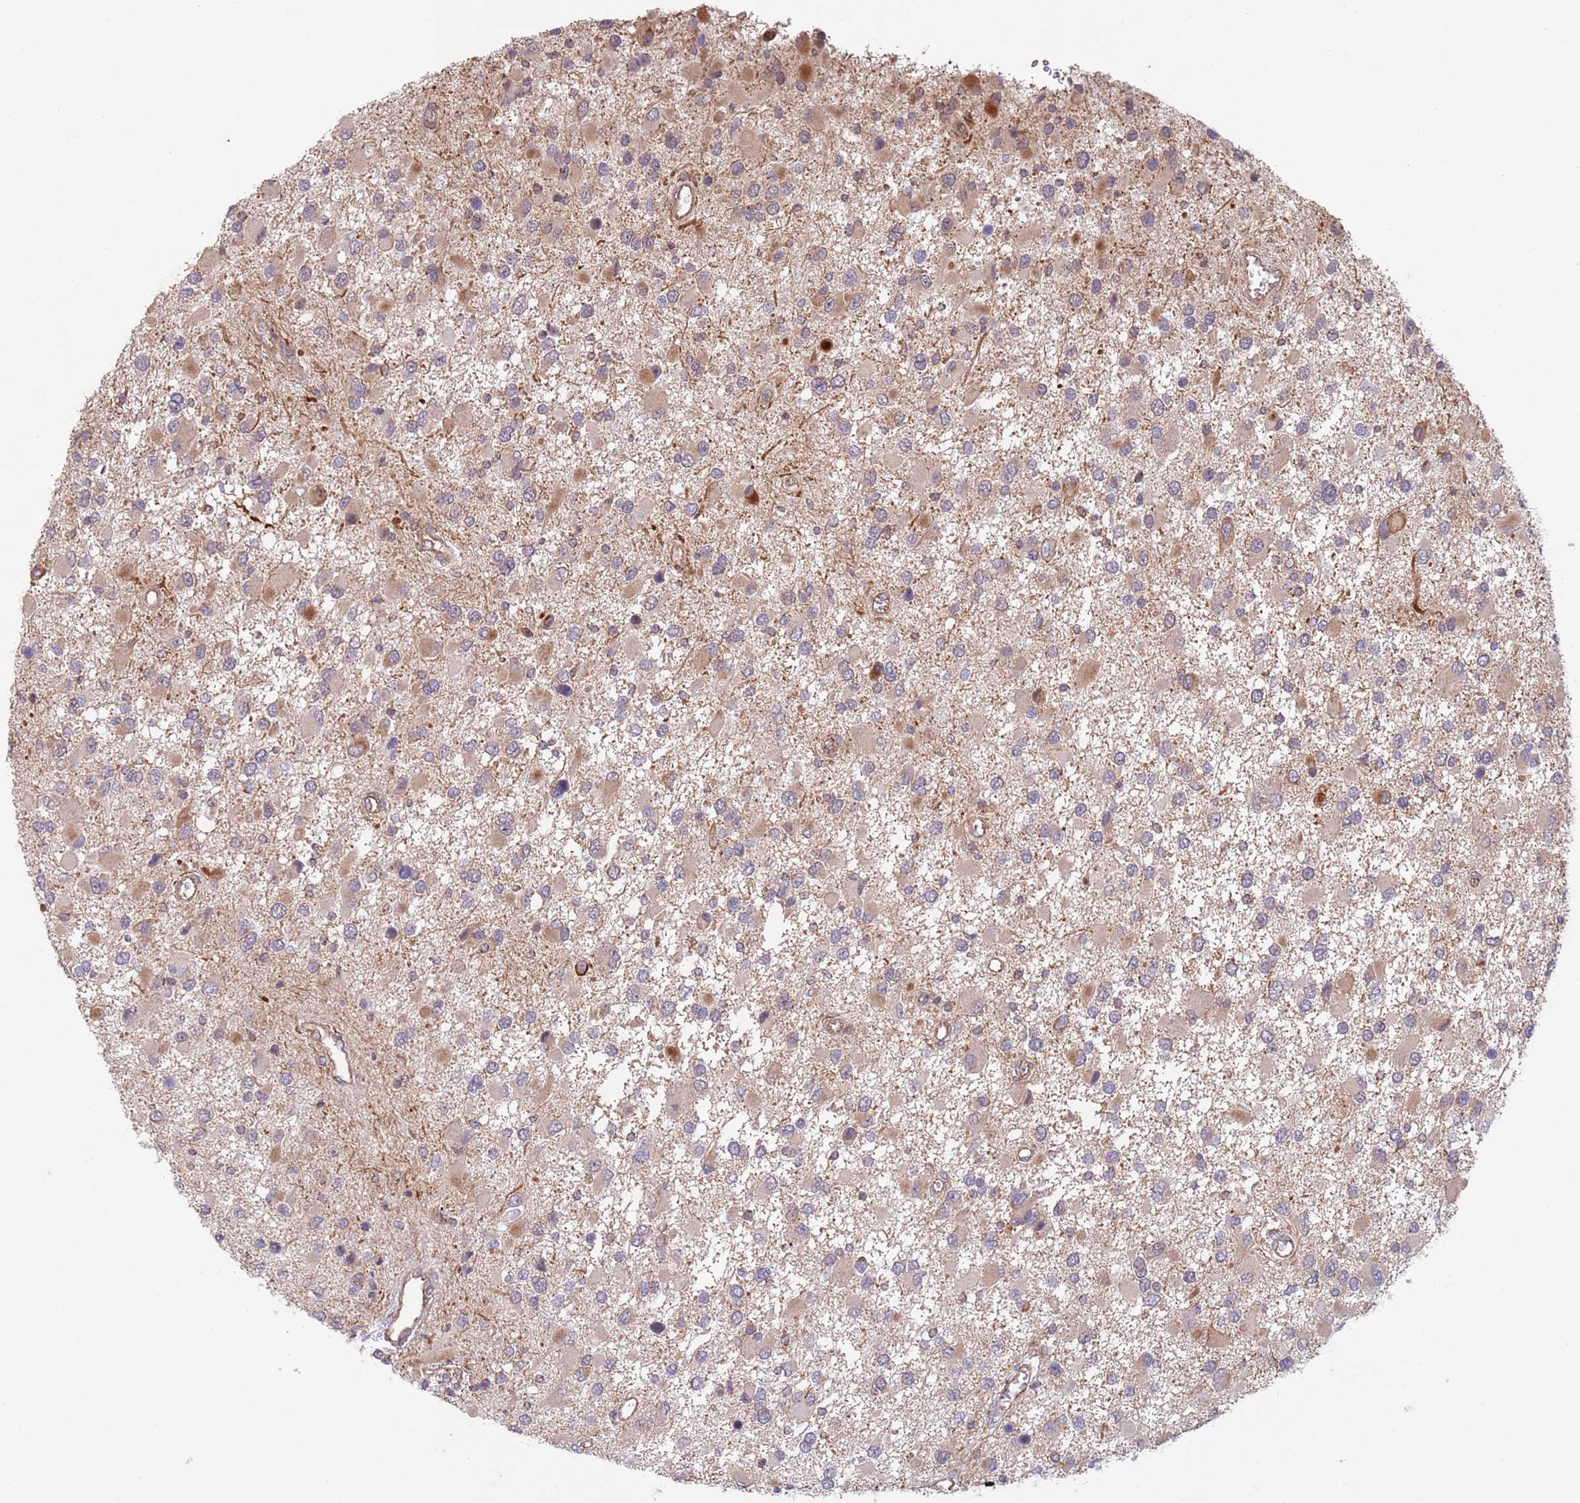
{"staining": {"intensity": "negative", "quantity": "none", "location": "none"}, "tissue": "glioma", "cell_type": "Tumor cells", "image_type": "cancer", "snomed": [{"axis": "morphology", "description": "Glioma, malignant, High grade"}, {"axis": "topography", "description": "Brain"}], "caption": "DAB (3,3'-diaminobenzidine) immunohistochemical staining of glioma reveals no significant staining in tumor cells.", "gene": "CHD9", "patient": {"sex": "male", "age": 53}}